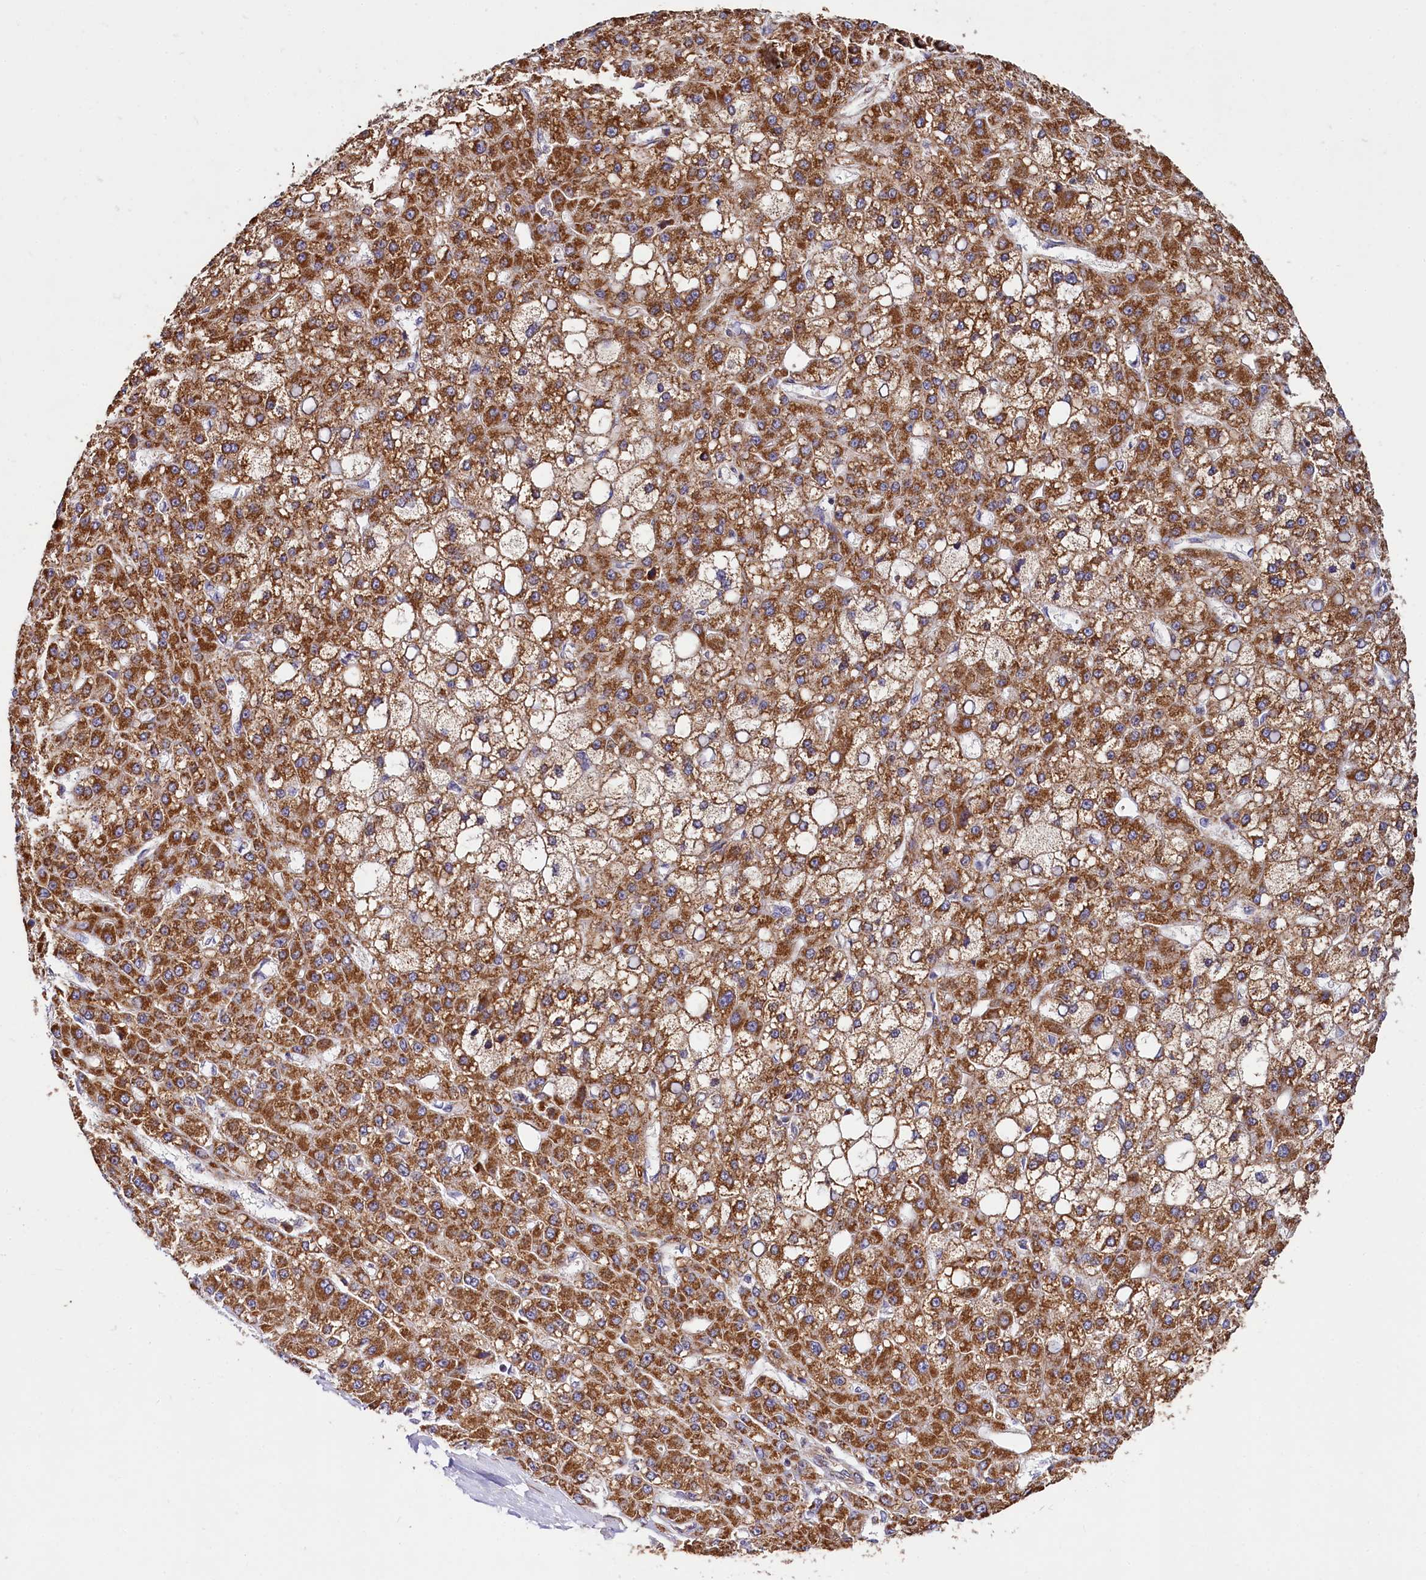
{"staining": {"intensity": "moderate", "quantity": ">75%", "location": "cytoplasmic/membranous"}, "tissue": "liver cancer", "cell_type": "Tumor cells", "image_type": "cancer", "snomed": [{"axis": "morphology", "description": "Carcinoma, Hepatocellular, NOS"}, {"axis": "topography", "description": "Liver"}], "caption": "Moderate cytoplasmic/membranous staining is appreciated in about >75% of tumor cells in liver hepatocellular carcinoma.", "gene": "SPRYD3", "patient": {"sex": "male", "age": 67}}